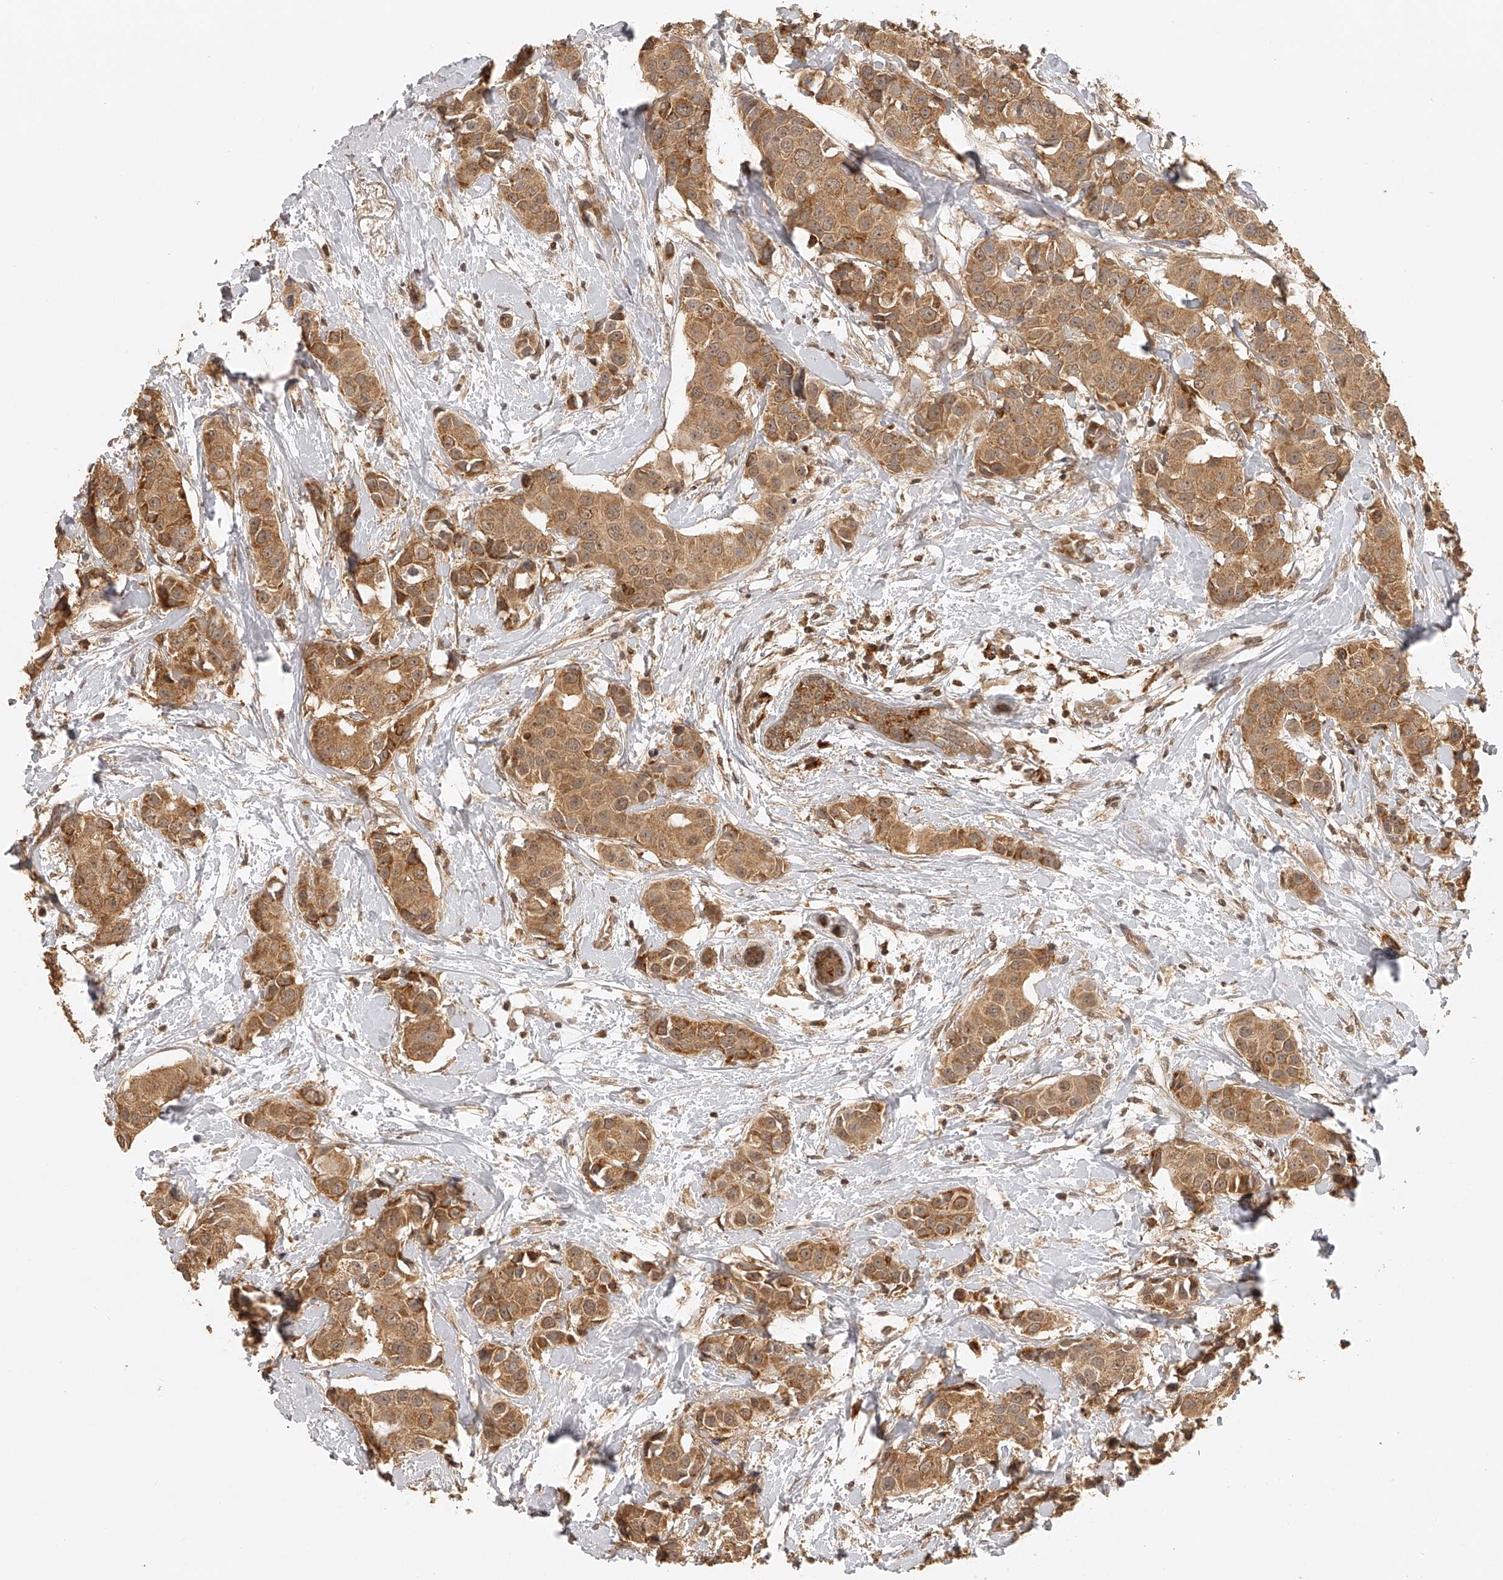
{"staining": {"intensity": "moderate", "quantity": ">75%", "location": "cytoplasmic/membranous"}, "tissue": "breast cancer", "cell_type": "Tumor cells", "image_type": "cancer", "snomed": [{"axis": "morphology", "description": "Normal tissue, NOS"}, {"axis": "morphology", "description": "Duct carcinoma"}, {"axis": "topography", "description": "Breast"}], "caption": "The immunohistochemical stain labels moderate cytoplasmic/membranous expression in tumor cells of intraductal carcinoma (breast) tissue.", "gene": "BCL2L11", "patient": {"sex": "female", "age": 39}}